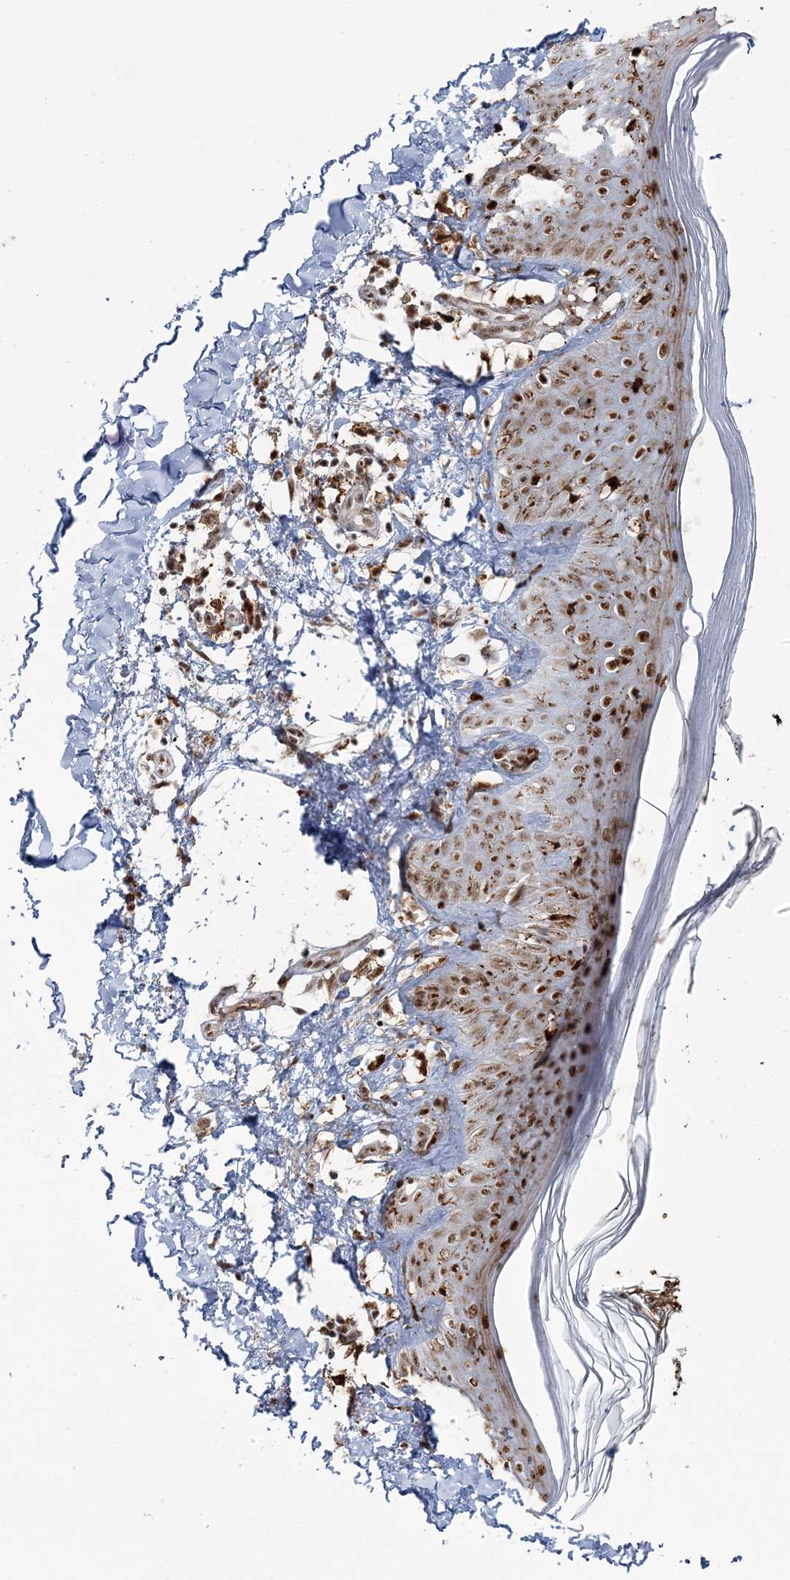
{"staining": {"intensity": "moderate", "quantity": ">75%", "location": "nuclear"}, "tissue": "skin", "cell_type": "Fibroblasts", "image_type": "normal", "snomed": [{"axis": "morphology", "description": "Normal tissue, NOS"}, {"axis": "topography", "description": "Skin"}], "caption": "Immunohistochemistry (IHC) of unremarkable skin demonstrates medium levels of moderate nuclear expression in approximately >75% of fibroblasts. Using DAB (brown) and hematoxylin (blue) stains, captured at high magnification using brightfield microscopy.", "gene": "DDX46", "patient": {"sex": "female", "age": 64}}